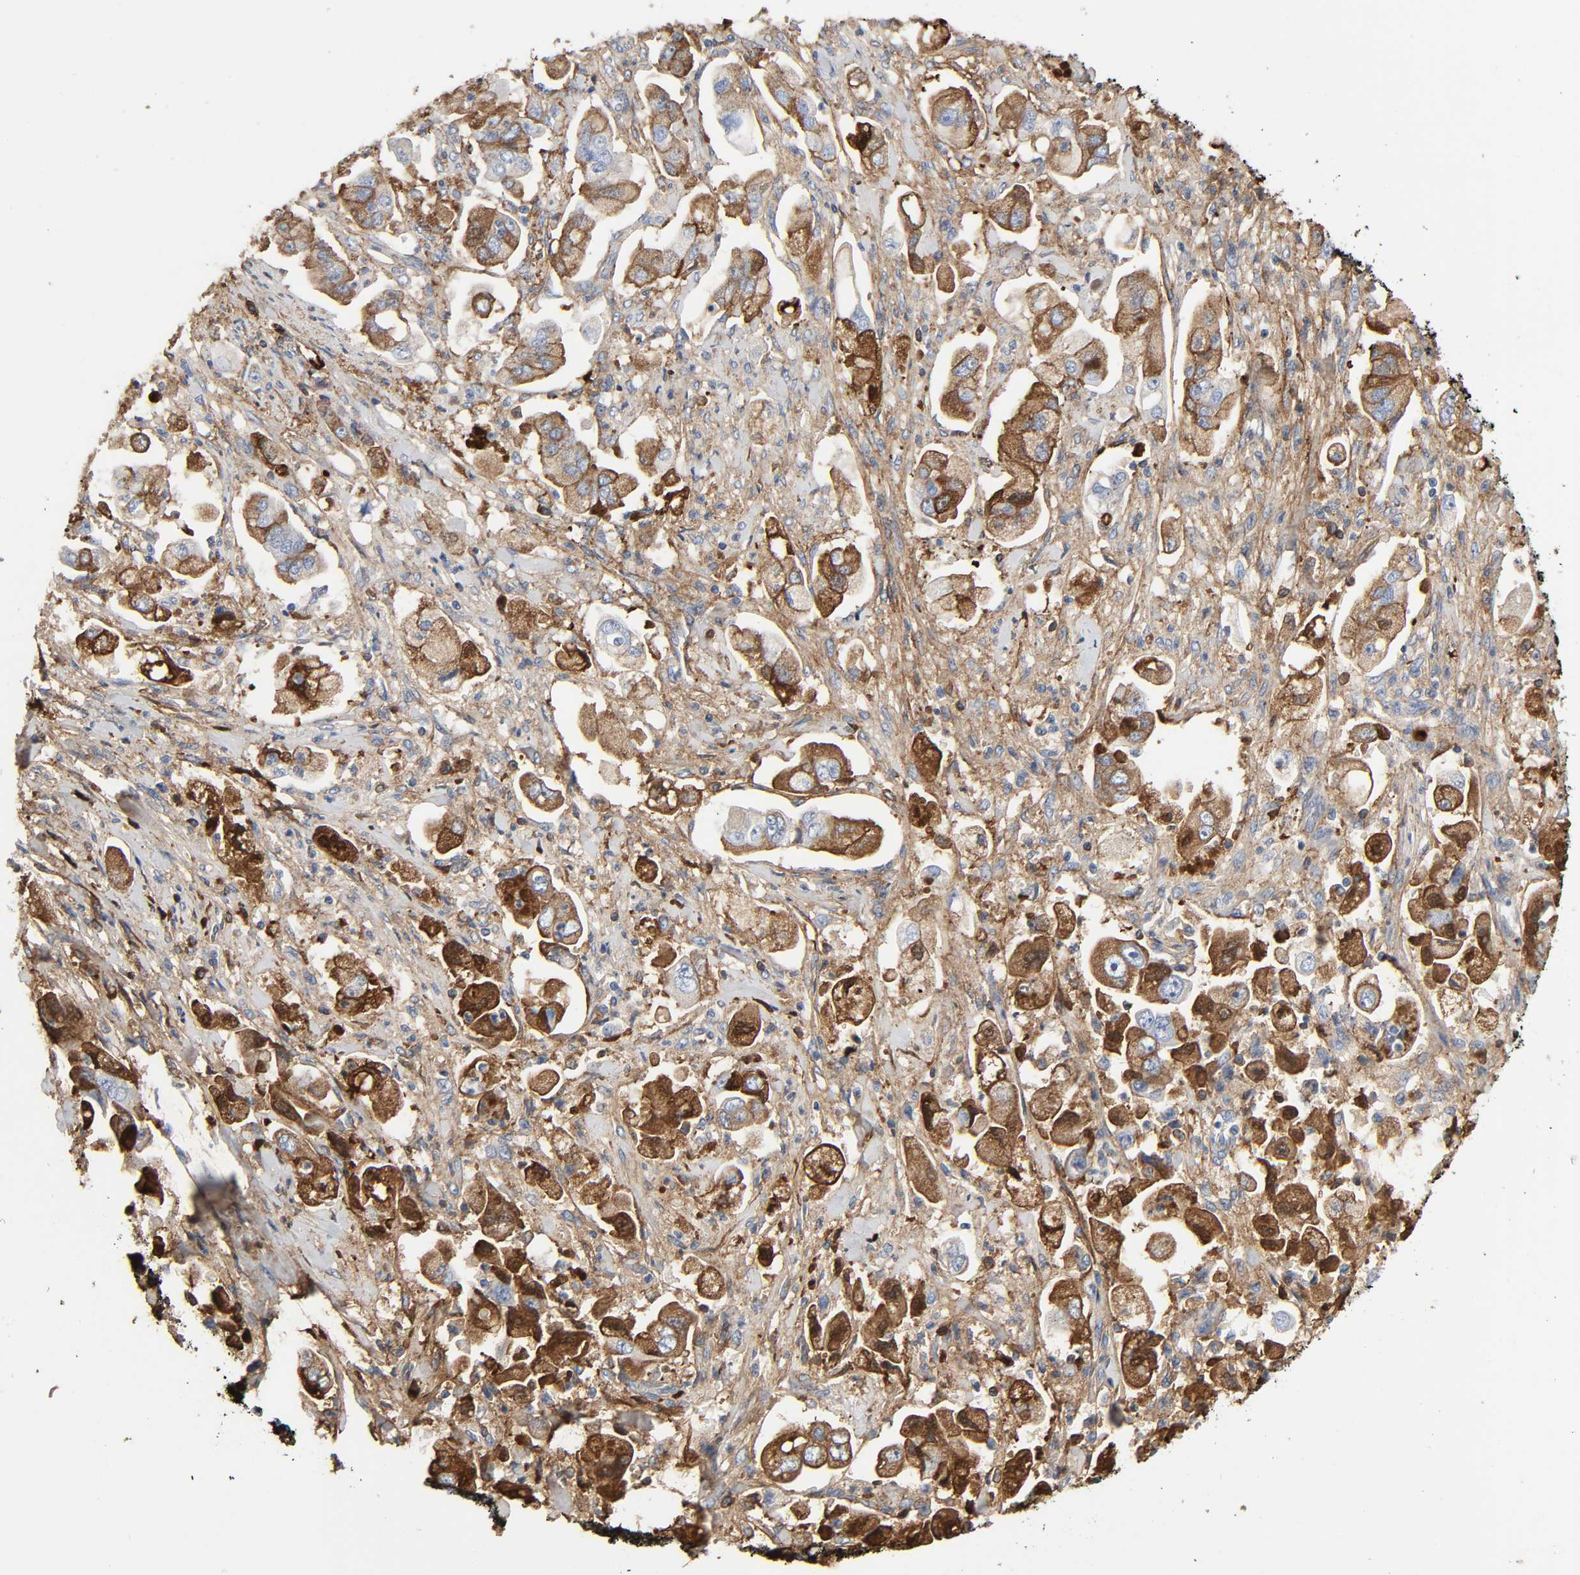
{"staining": {"intensity": "moderate", "quantity": ">75%", "location": "cytoplasmic/membranous"}, "tissue": "stomach cancer", "cell_type": "Tumor cells", "image_type": "cancer", "snomed": [{"axis": "morphology", "description": "Adenocarcinoma, NOS"}, {"axis": "topography", "description": "Stomach"}], "caption": "Moderate cytoplasmic/membranous protein positivity is identified in about >75% of tumor cells in stomach cancer. Nuclei are stained in blue.", "gene": "C3", "patient": {"sex": "male", "age": 62}}